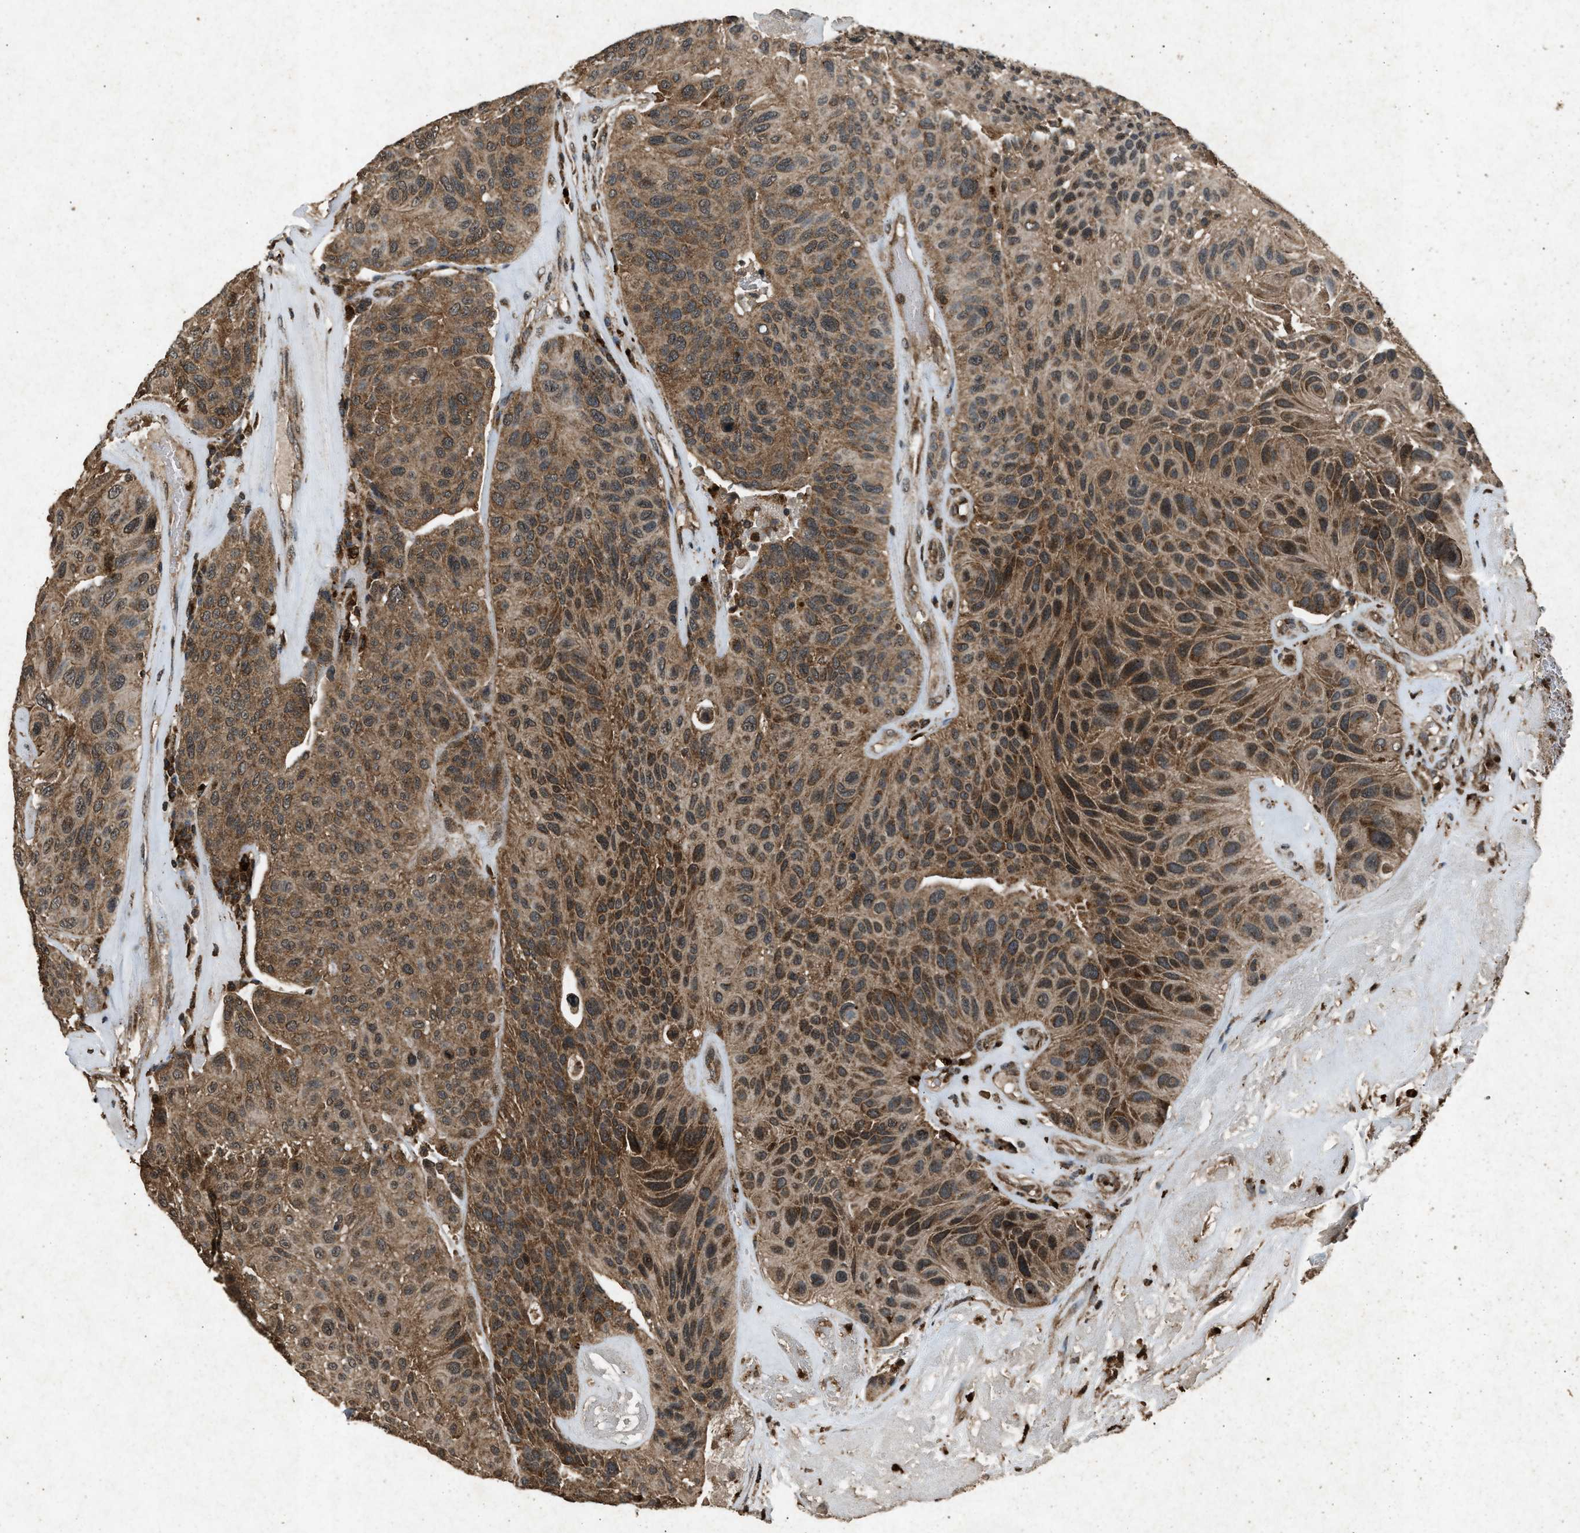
{"staining": {"intensity": "moderate", "quantity": ">75%", "location": "cytoplasmic/membranous"}, "tissue": "urothelial cancer", "cell_type": "Tumor cells", "image_type": "cancer", "snomed": [{"axis": "morphology", "description": "Urothelial carcinoma, High grade"}, {"axis": "topography", "description": "Urinary bladder"}], "caption": "Tumor cells show medium levels of moderate cytoplasmic/membranous positivity in about >75% of cells in human urothelial cancer.", "gene": "OAS1", "patient": {"sex": "male", "age": 66}}